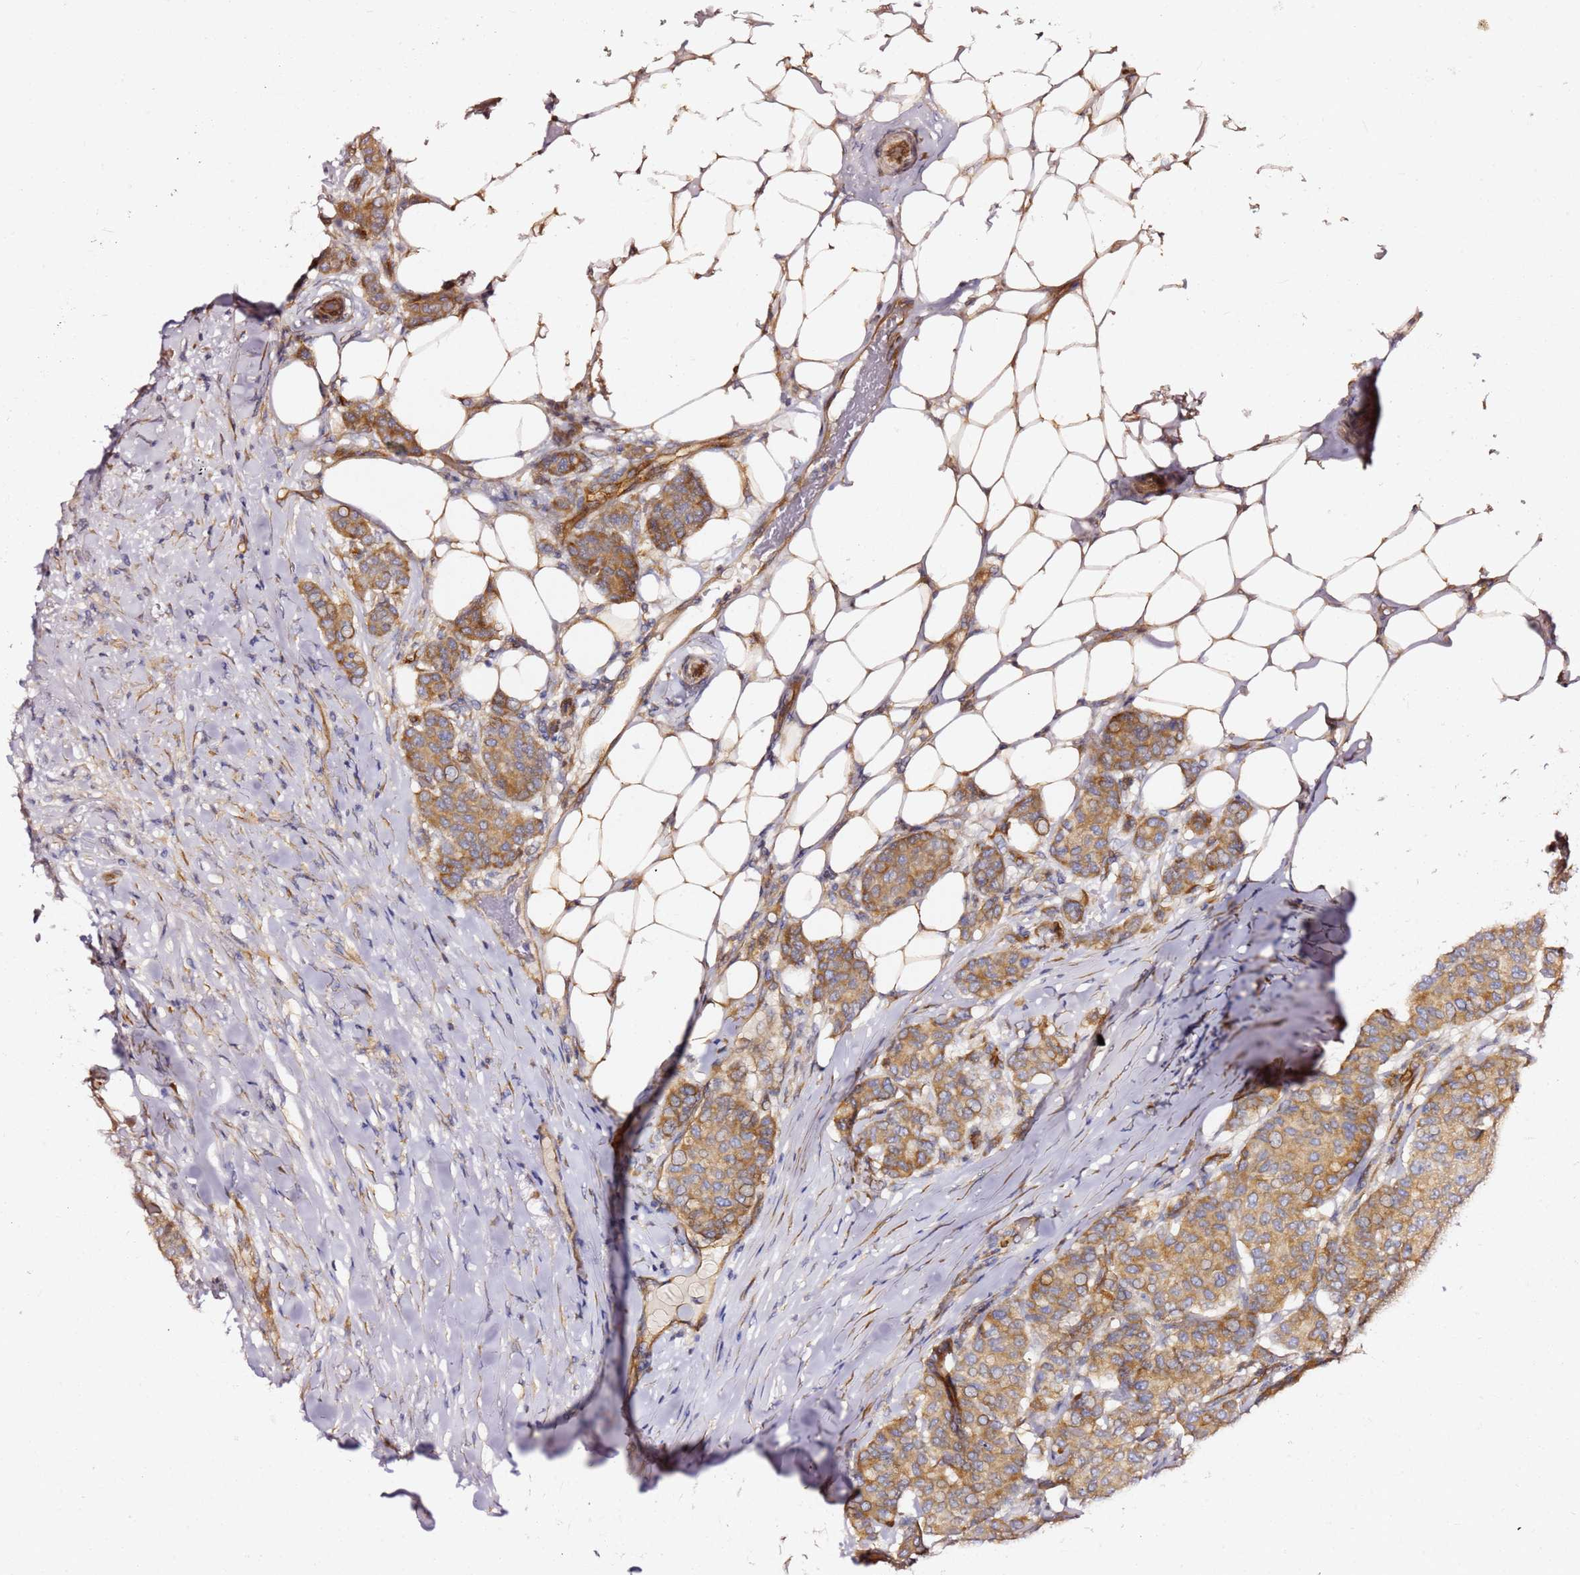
{"staining": {"intensity": "moderate", "quantity": ">75%", "location": "cytoplasmic/membranous"}, "tissue": "breast cancer", "cell_type": "Tumor cells", "image_type": "cancer", "snomed": [{"axis": "morphology", "description": "Duct carcinoma"}, {"axis": "topography", "description": "Breast"}], "caption": "Breast intraductal carcinoma stained with IHC demonstrates moderate cytoplasmic/membranous staining in approximately >75% of tumor cells.", "gene": "KIF7", "patient": {"sex": "female", "age": 75}}